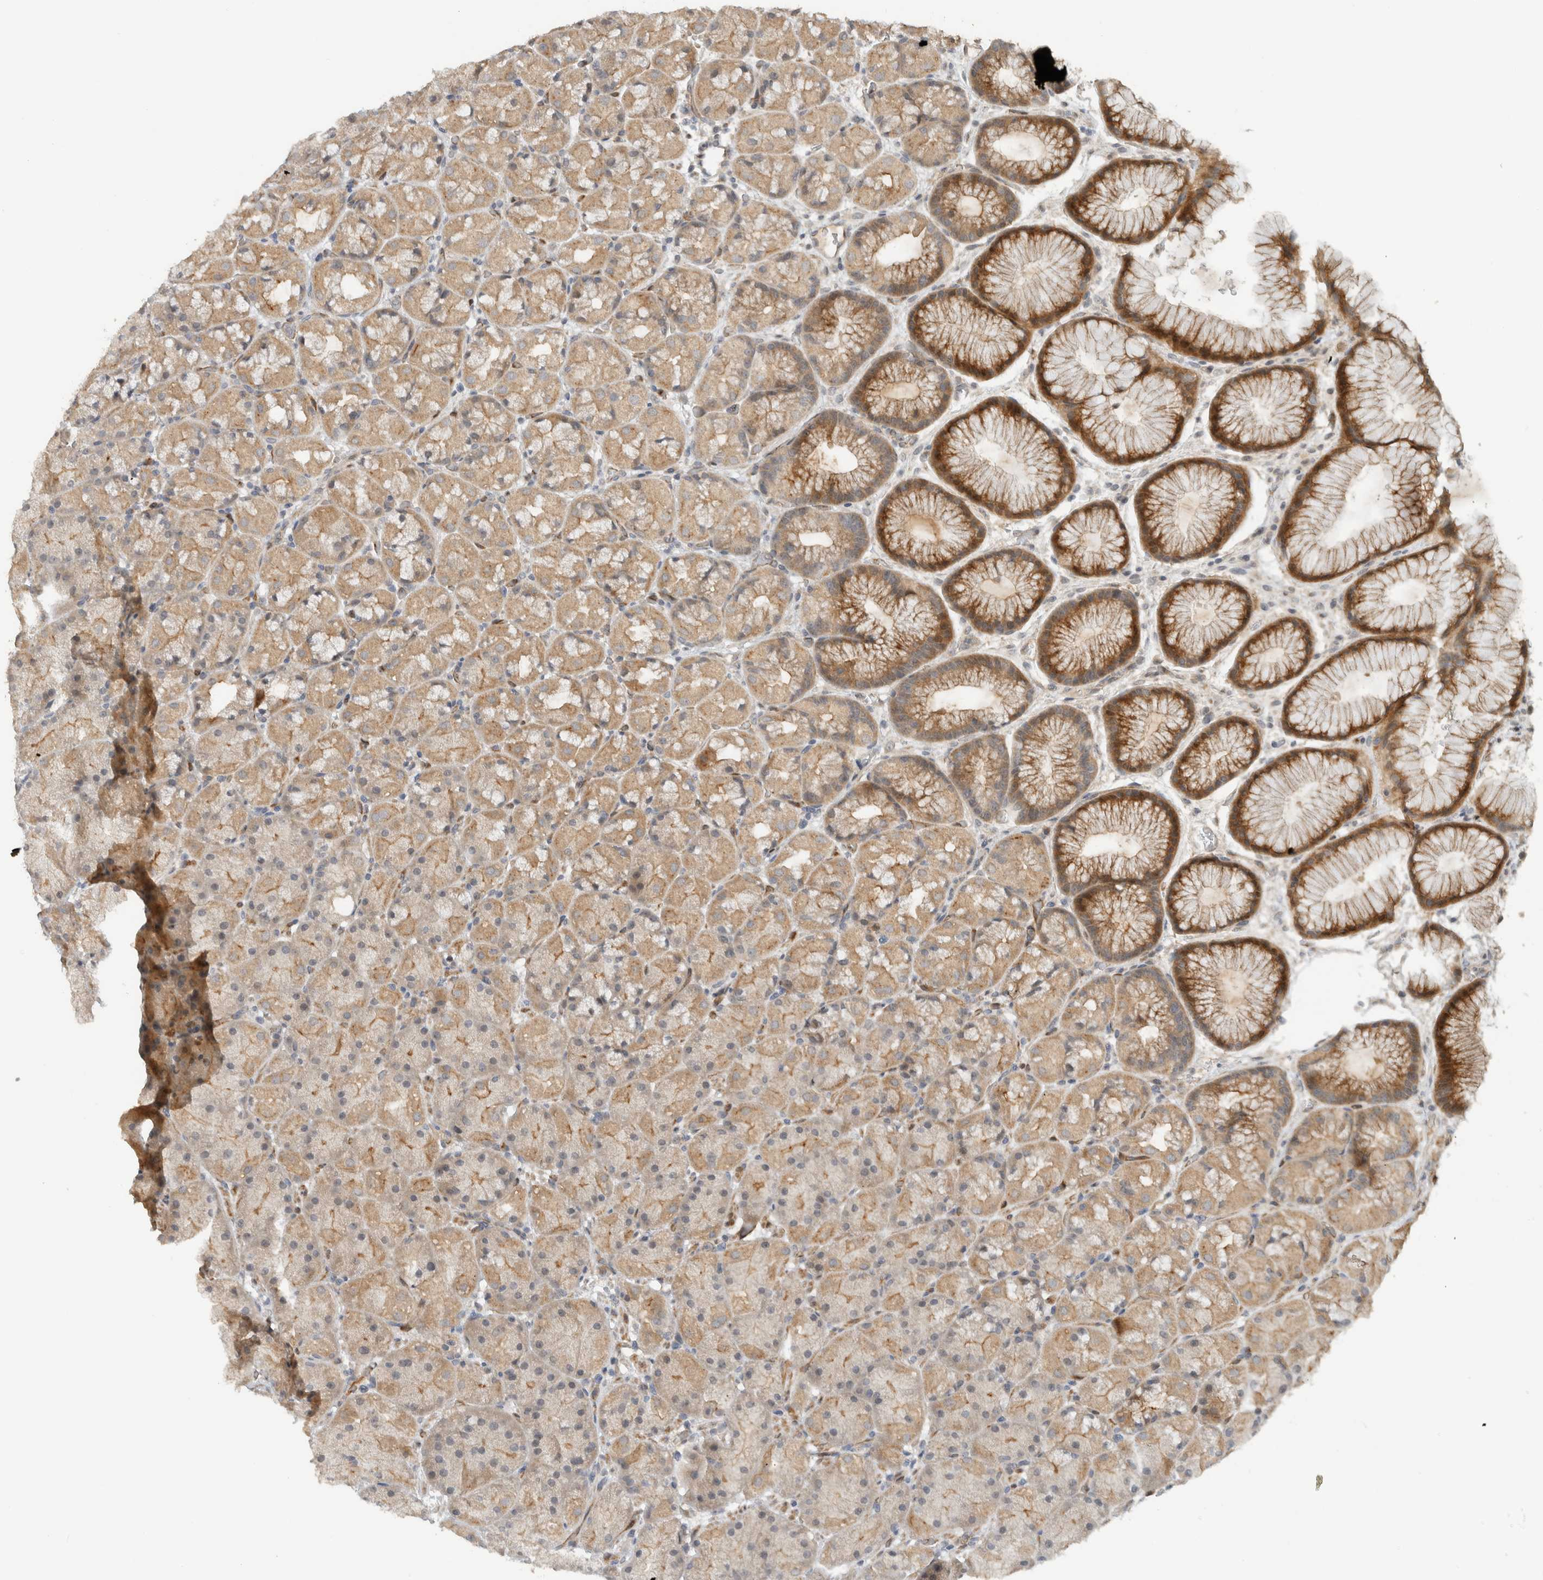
{"staining": {"intensity": "moderate", "quantity": "25%-75%", "location": "cytoplasmic/membranous"}, "tissue": "stomach", "cell_type": "Glandular cells", "image_type": "normal", "snomed": [{"axis": "morphology", "description": "Normal tissue, NOS"}, {"axis": "topography", "description": "Stomach, upper"}, {"axis": "topography", "description": "Stomach"}], "caption": "IHC image of normal human stomach stained for a protein (brown), which reveals medium levels of moderate cytoplasmic/membranous staining in about 25%-75% of glandular cells.", "gene": "ERCC6L2", "patient": {"sex": "male", "age": 48}}